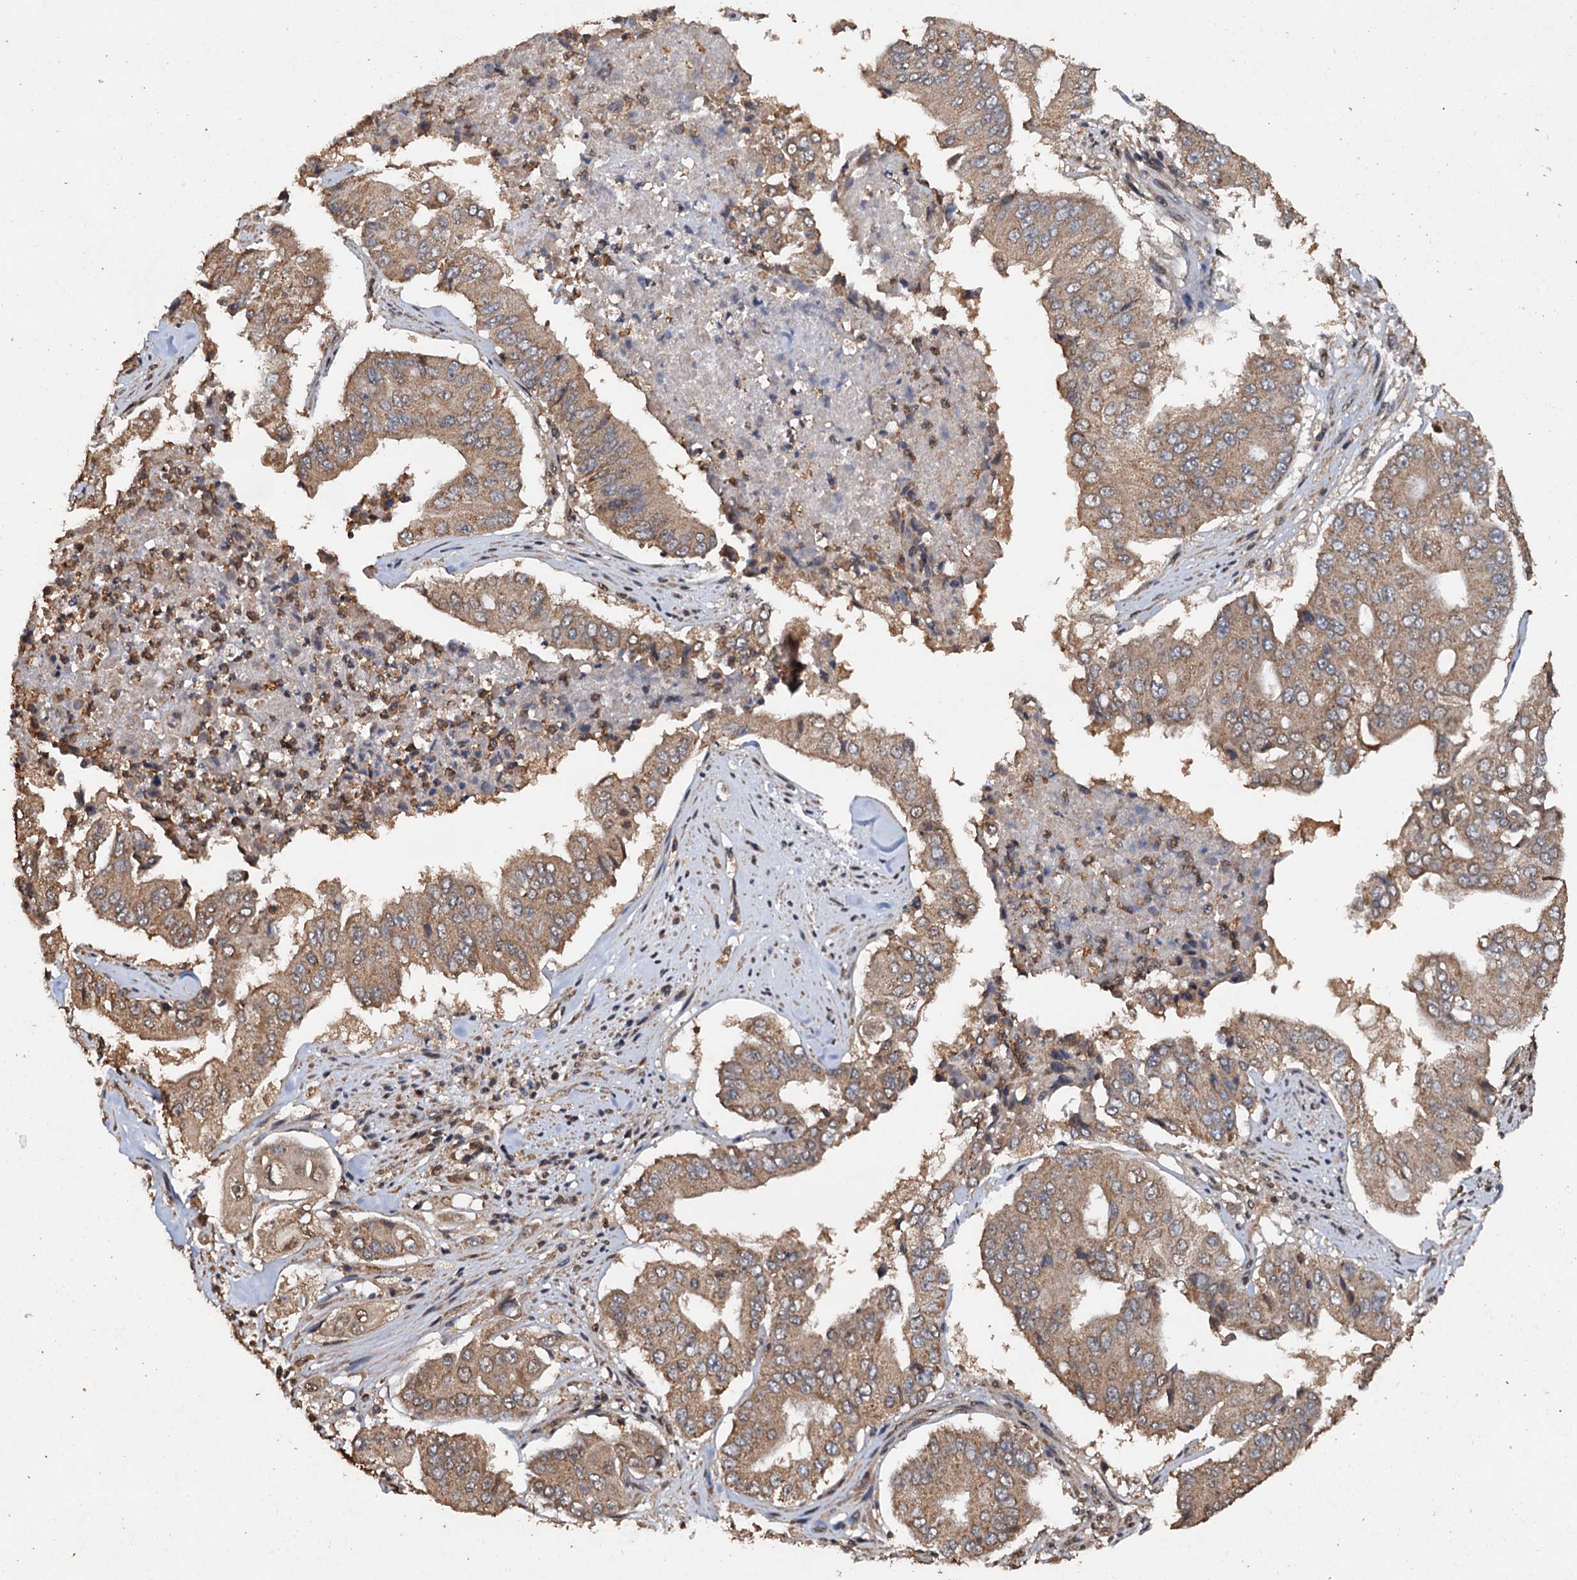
{"staining": {"intensity": "moderate", "quantity": ">75%", "location": "cytoplasmic/membranous"}, "tissue": "pancreatic cancer", "cell_type": "Tumor cells", "image_type": "cancer", "snomed": [{"axis": "morphology", "description": "Adenocarcinoma, NOS"}, {"axis": "topography", "description": "Pancreas"}], "caption": "An immunohistochemistry histopathology image of tumor tissue is shown. Protein staining in brown highlights moderate cytoplasmic/membranous positivity in pancreatic cancer within tumor cells.", "gene": "PSMD9", "patient": {"sex": "female", "age": 77}}